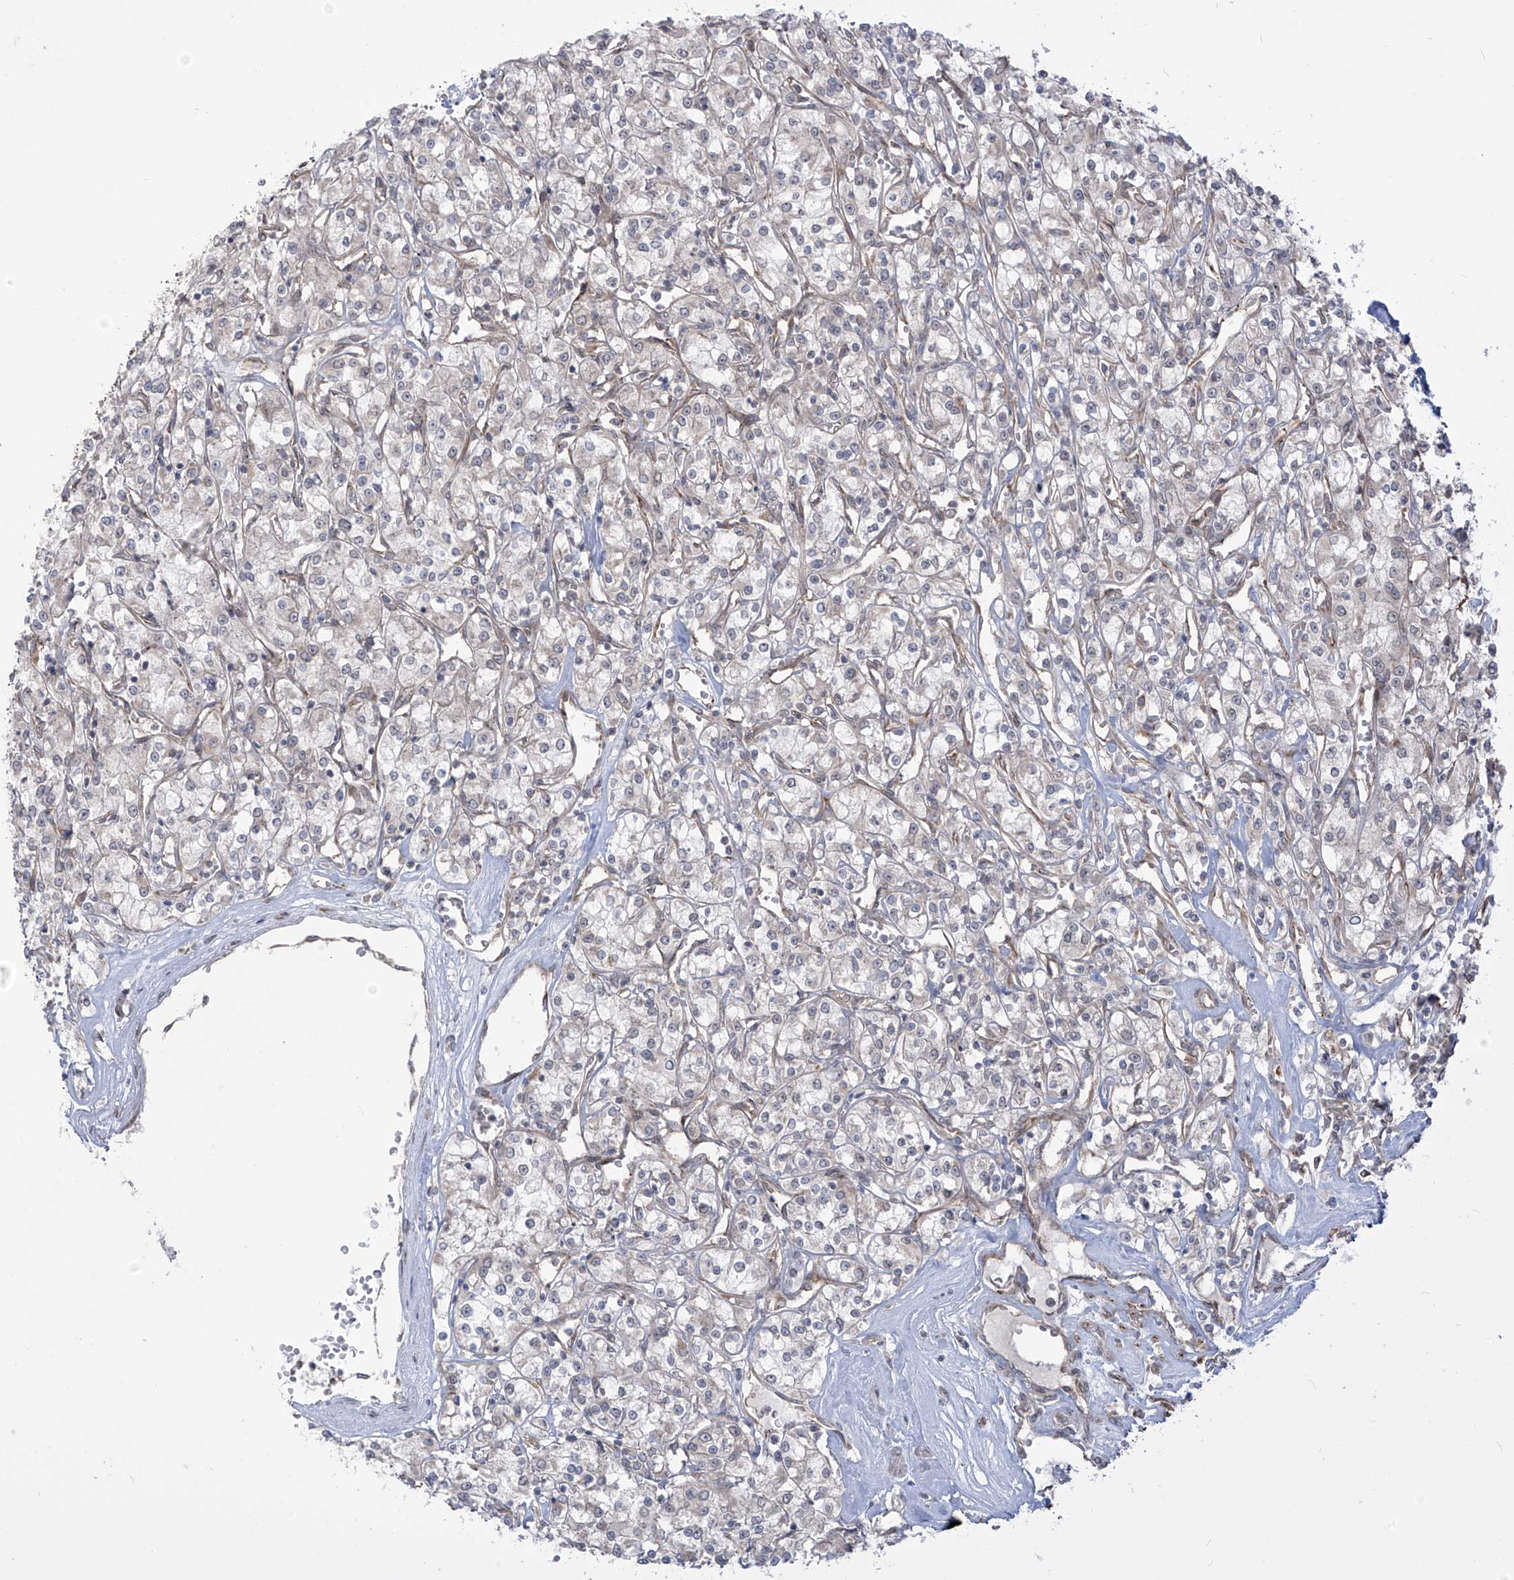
{"staining": {"intensity": "negative", "quantity": "none", "location": "none"}, "tissue": "renal cancer", "cell_type": "Tumor cells", "image_type": "cancer", "snomed": [{"axis": "morphology", "description": "Adenocarcinoma, NOS"}, {"axis": "topography", "description": "Kidney"}], "caption": "A photomicrograph of human renal adenocarcinoma is negative for staining in tumor cells.", "gene": "TRIM67", "patient": {"sex": "female", "age": 59}}